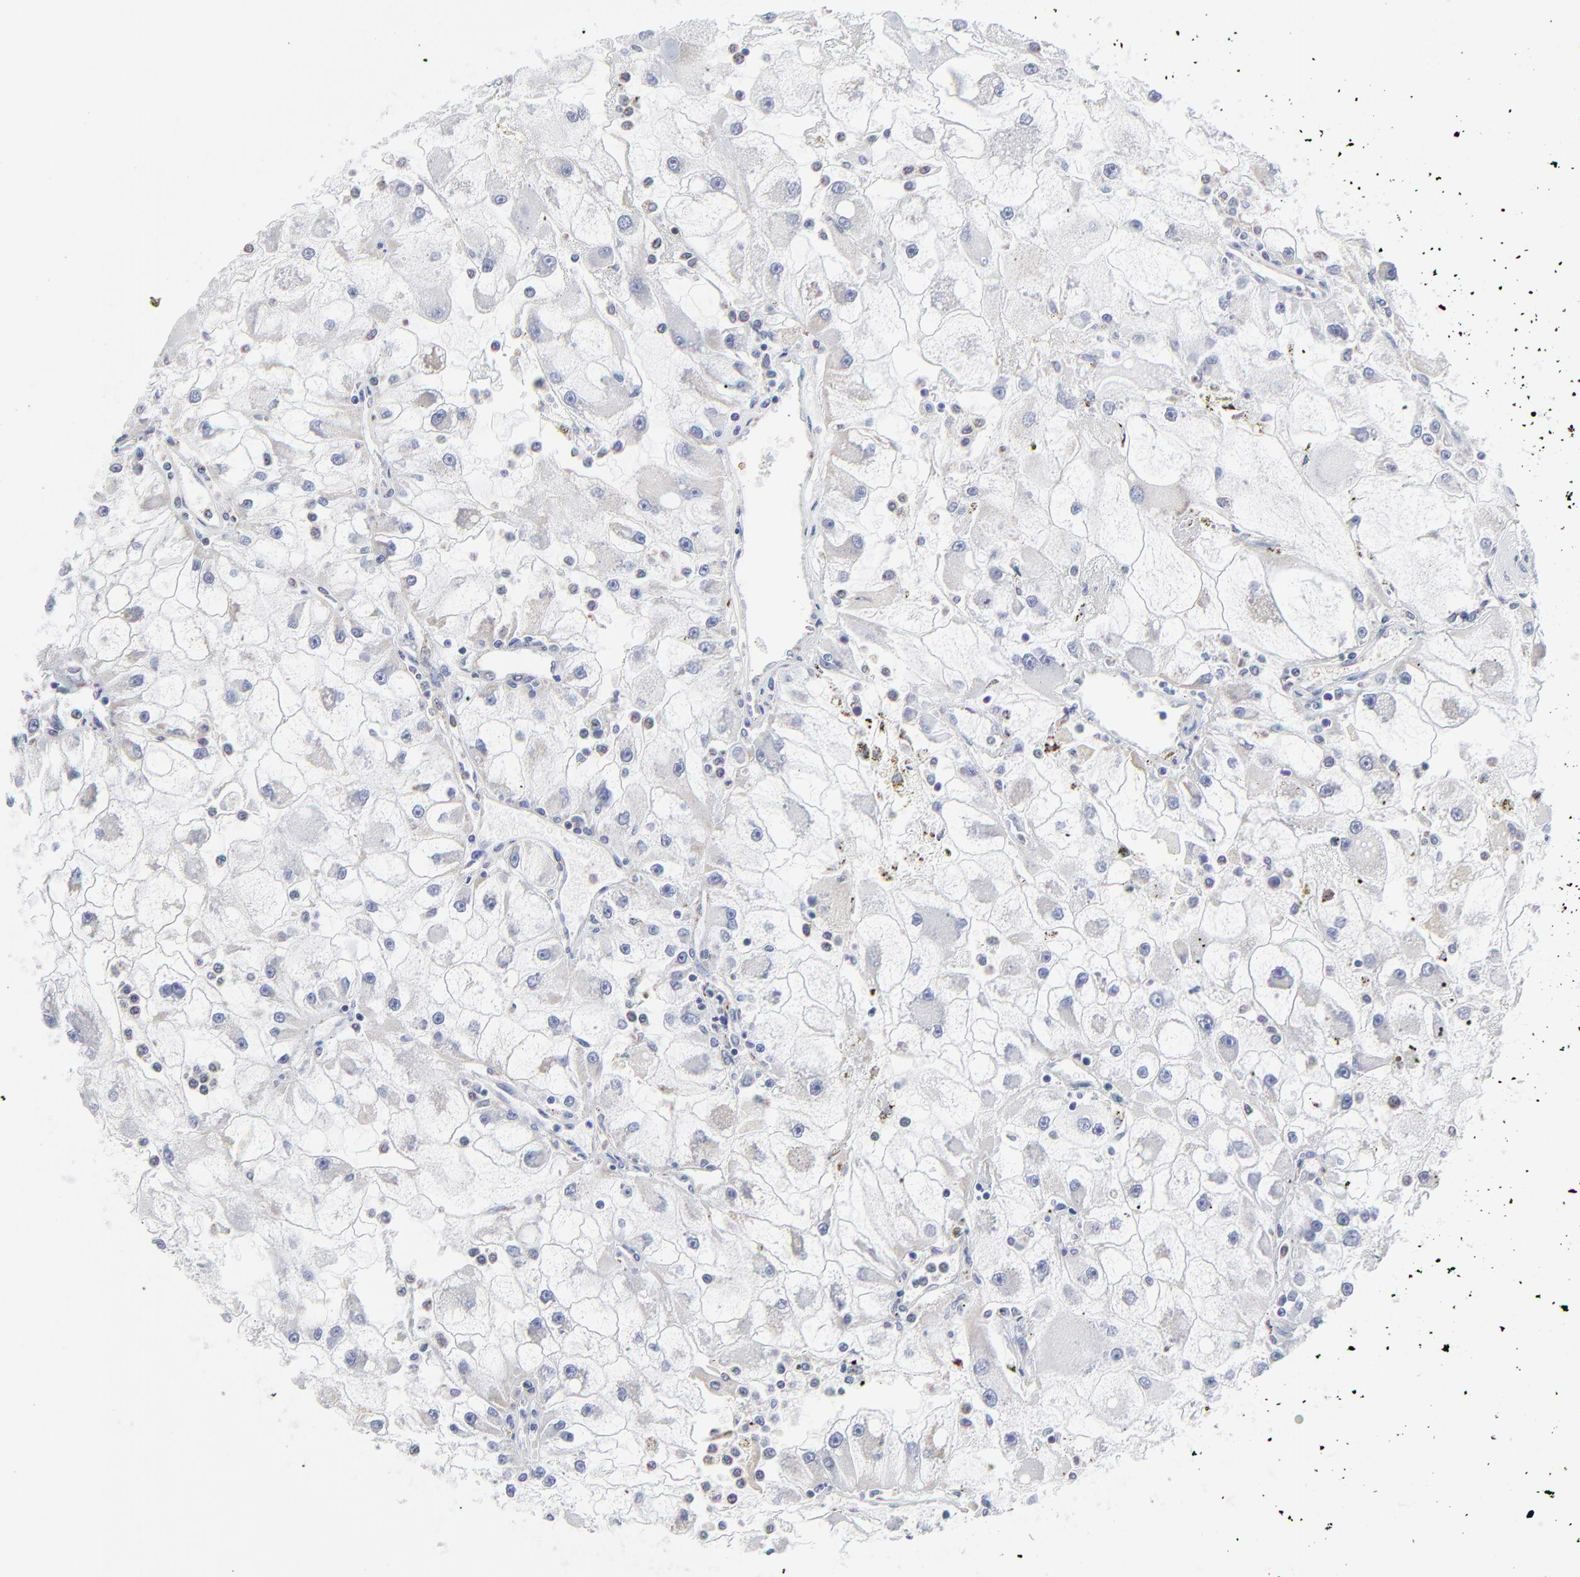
{"staining": {"intensity": "negative", "quantity": "none", "location": "none"}, "tissue": "renal cancer", "cell_type": "Tumor cells", "image_type": "cancer", "snomed": [{"axis": "morphology", "description": "Adenocarcinoma, NOS"}, {"axis": "topography", "description": "Kidney"}], "caption": "An image of human renal cancer is negative for staining in tumor cells. (DAB immunohistochemistry (IHC) visualized using brightfield microscopy, high magnification).", "gene": "NCAPH", "patient": {"sex": "female", "age": 73}}